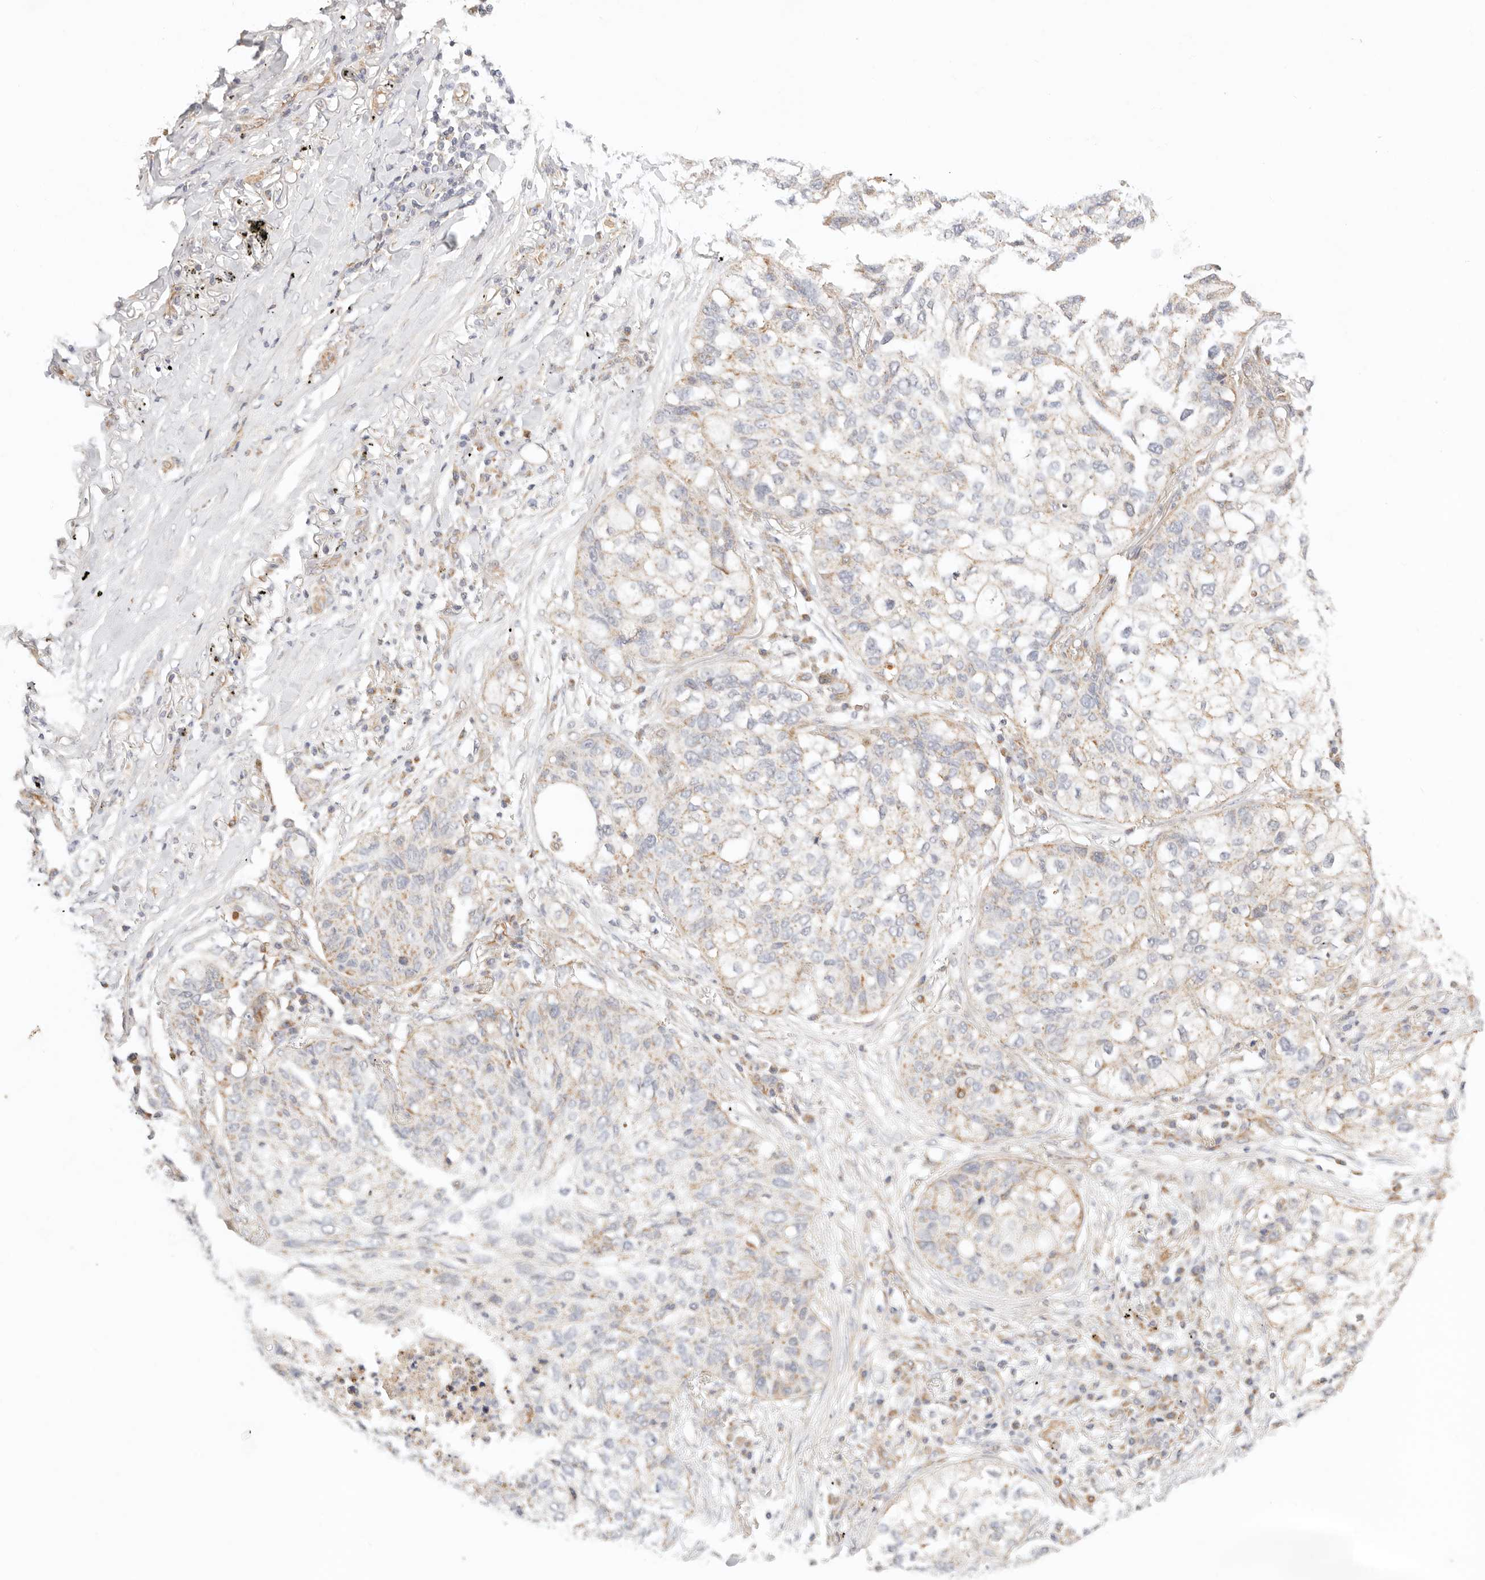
{"staining": {"intensity": "weak", "quantity": "25%-75%", "location": "cytoplasmic/membranous"}, "tissue": "lung cancer", "cell_type": "Tumor cells", "image_type": "cancer", "snomed": [{"axis": "morphology", "description": "Squamous cell carcinoma, NOS"}, {"axis": "topography", "description": "Lung"}], "caption": "This is an image of immunohistochemistry staining of lung squamous cell carcinoma, which shows weak expression in the cytoplasmic/membranous of tumor cells.", "gene": "ZC3H11A", "patient": {"sex": "female", "age": 63}}